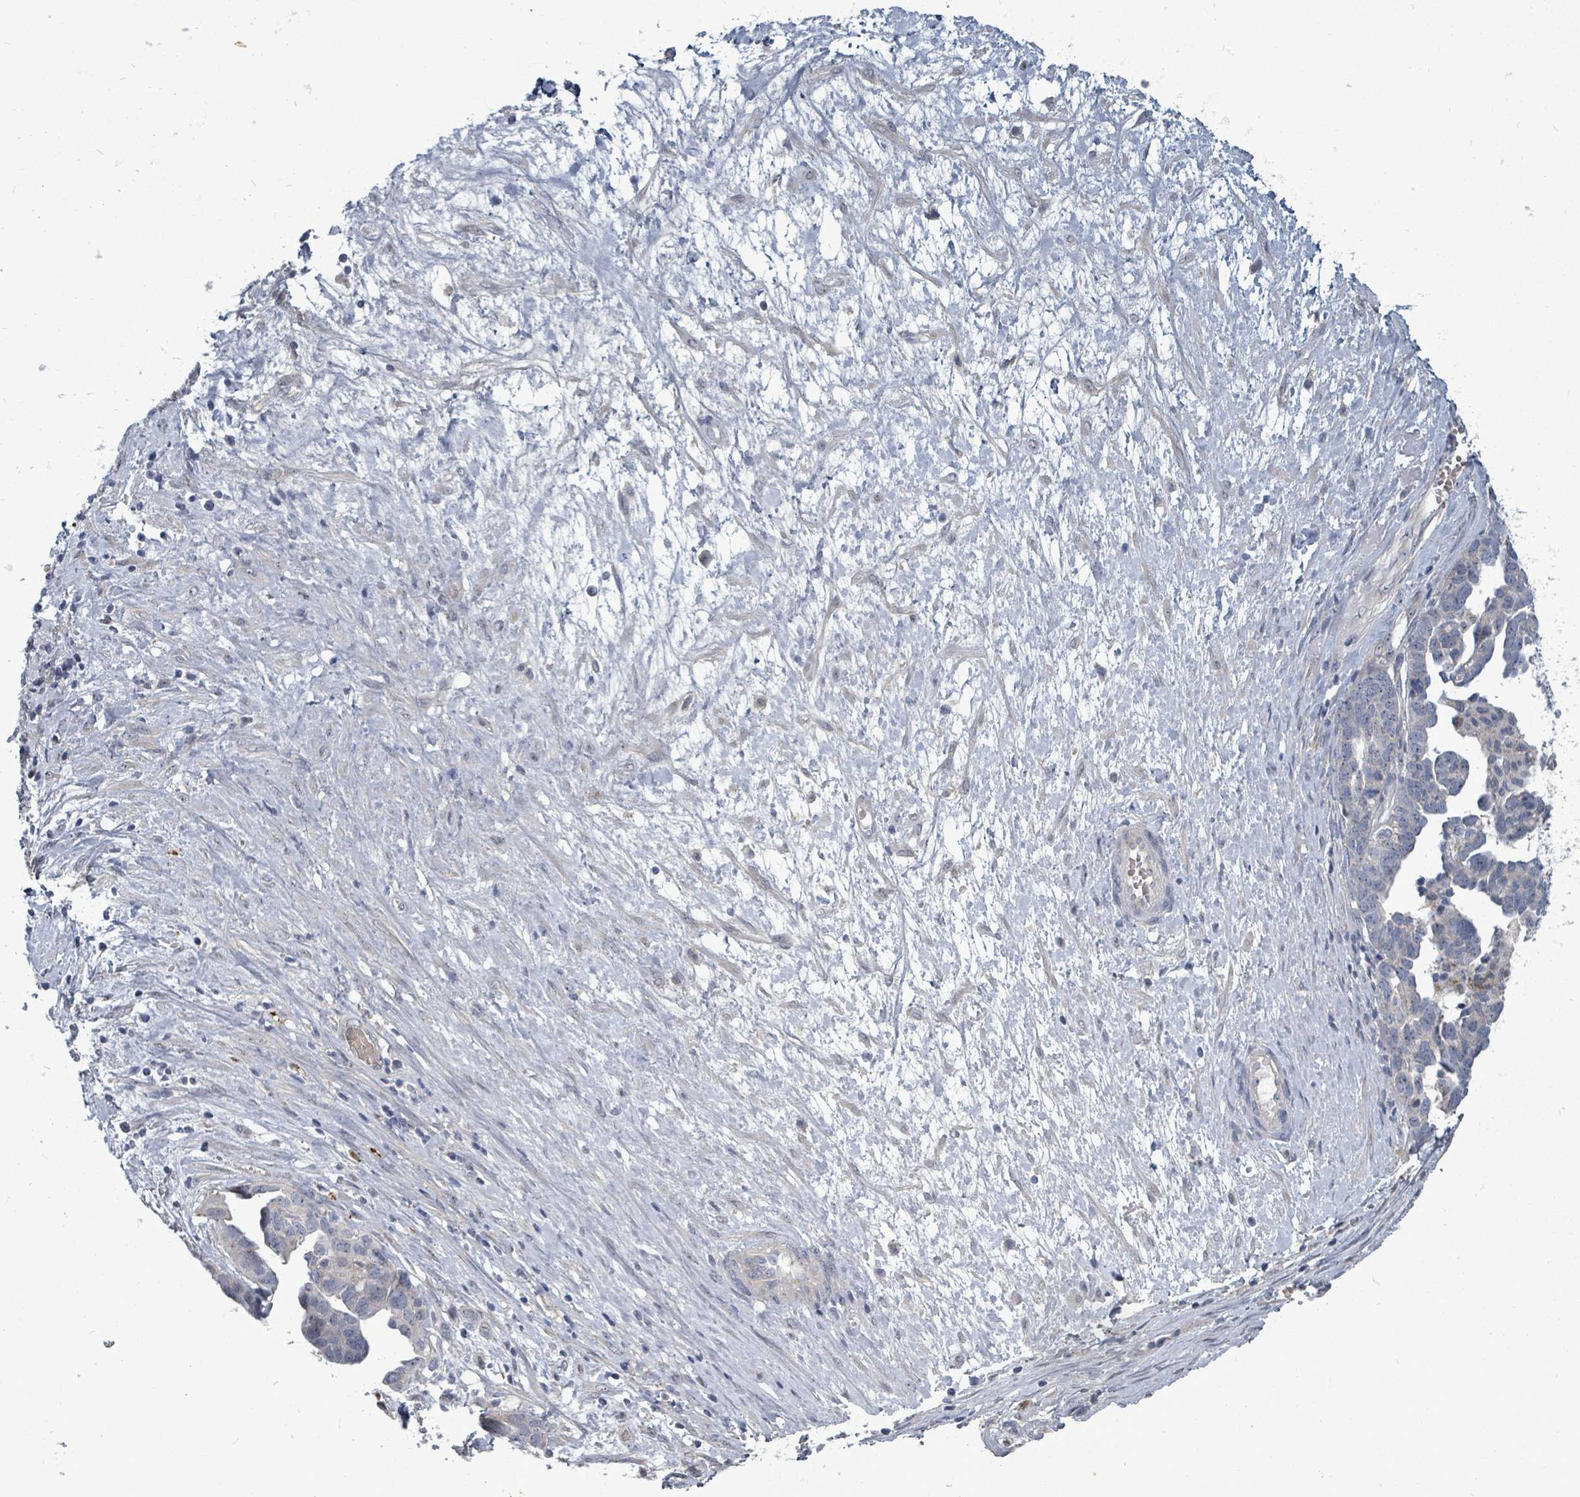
{"staining": {"intensity": "negative", "quantity": "none", "location": "none"}, "tissue": "ovarian cancer", "cell_type": "Tumor cells", "image_type": "cancer", "snomed": [{"axis": "morphology", "description": "Cystadenocarcinoma, serous, NOS"}, {"axis": "topography", "description": "Ovary"}], "caption": "Serous cystadenocarcinoma (ovarian) was stained to show a protein in brown. There is no significant positivity in tumor cells.", "gene": "TRDMT1", "patient": {"sex": "female", "age": 54}}